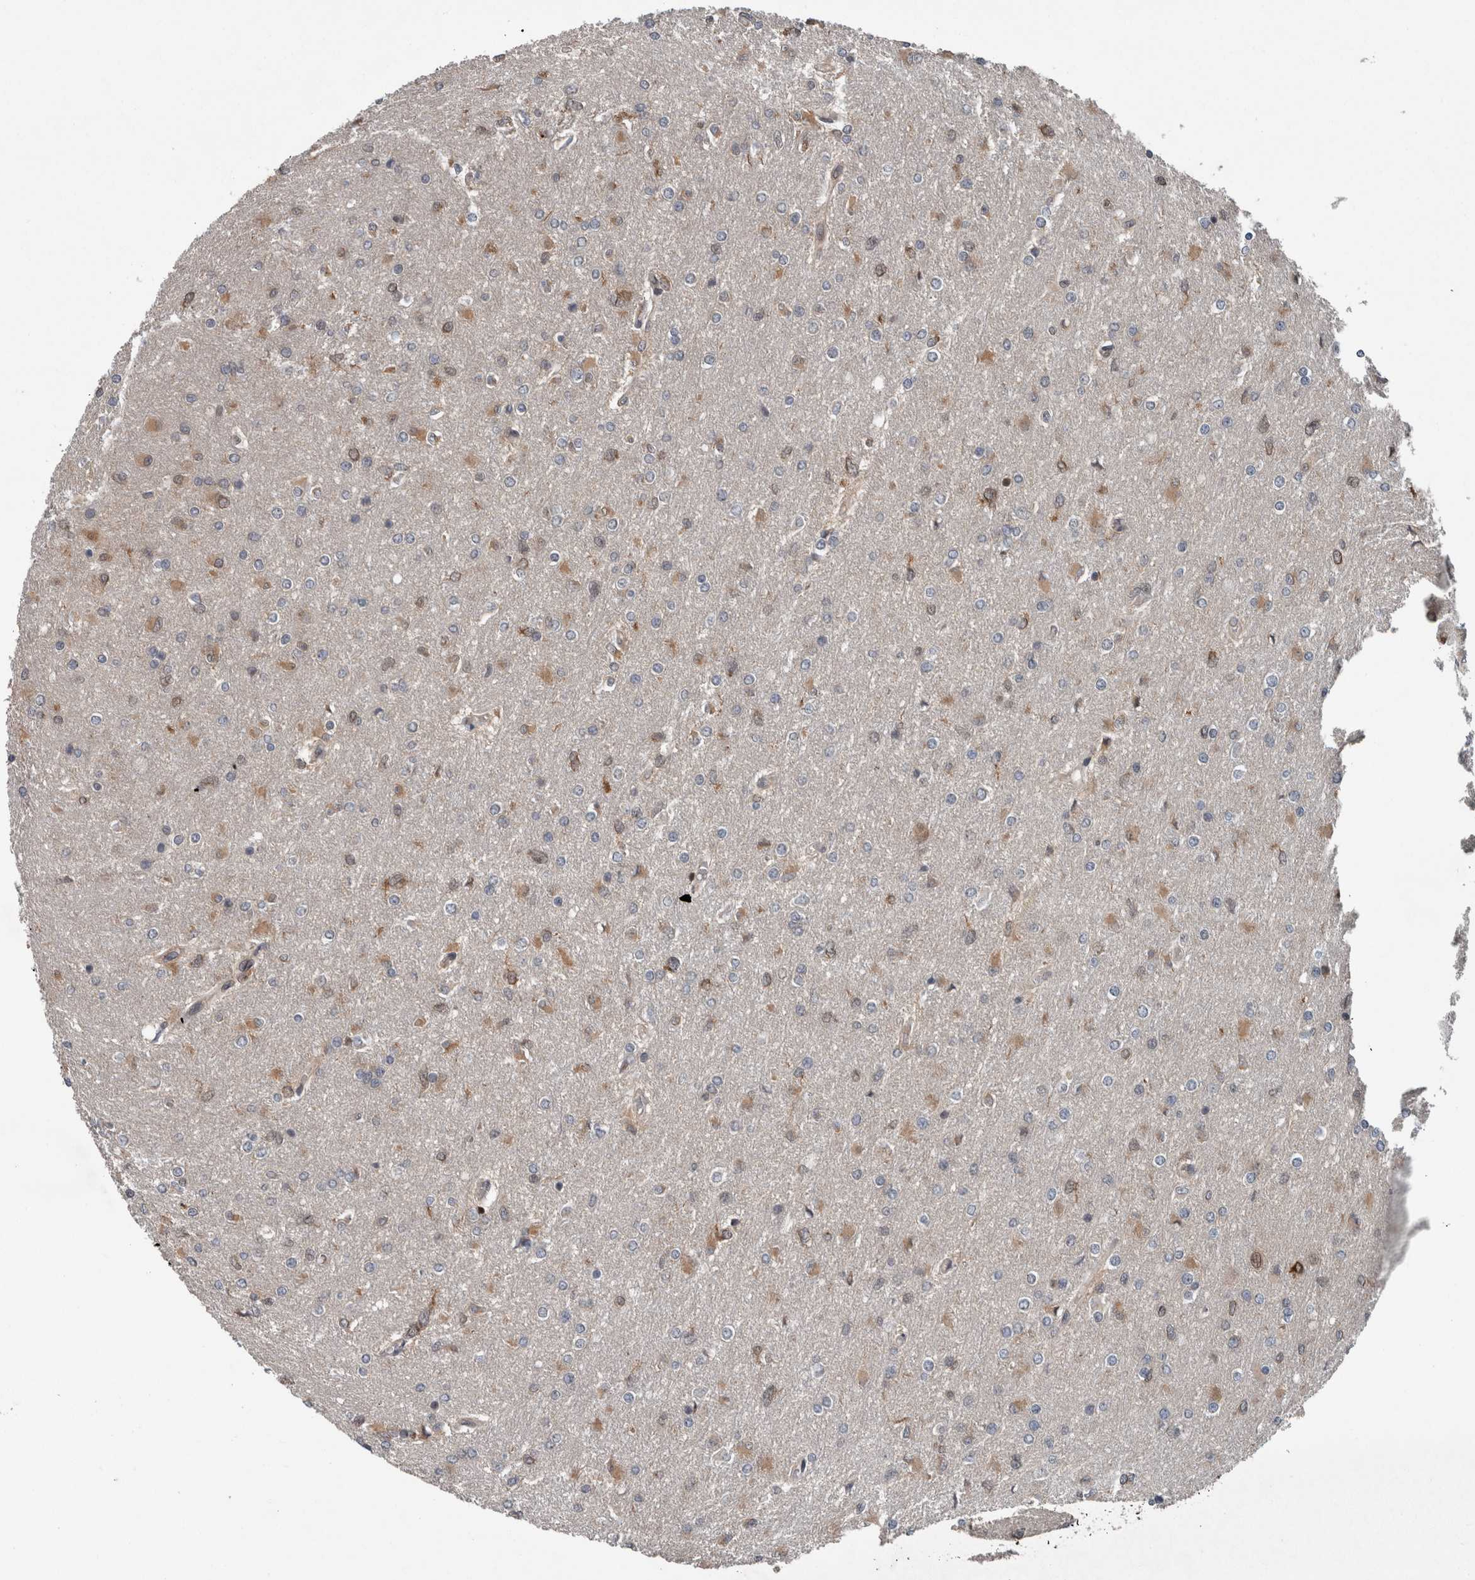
{"staining": {"intensity": "weak", "quantity": "<25%", "location": "cytoplasmic/membranous"}, "tissue": "glioma", "cell_type": "Tumor cells", "image_type": "cancer", "snomed": [{"axis": "morphology", "description": "Glioma, malignant, High grade"}, {"axis": "topography", "description": "Cerebral cortex"}], "caption": "Immunohistochemistry (IHC) photomicrograph of human malignant glioma (high-grade) stained for a protein (brown), which exhibits no expression in tumor cells. (DAB (3,3'-diaminobenzidine) immunohistochemistry (IHC), high magnification).", "gene": "ENY2", "patient": {"sex": "female", "age": 36}}